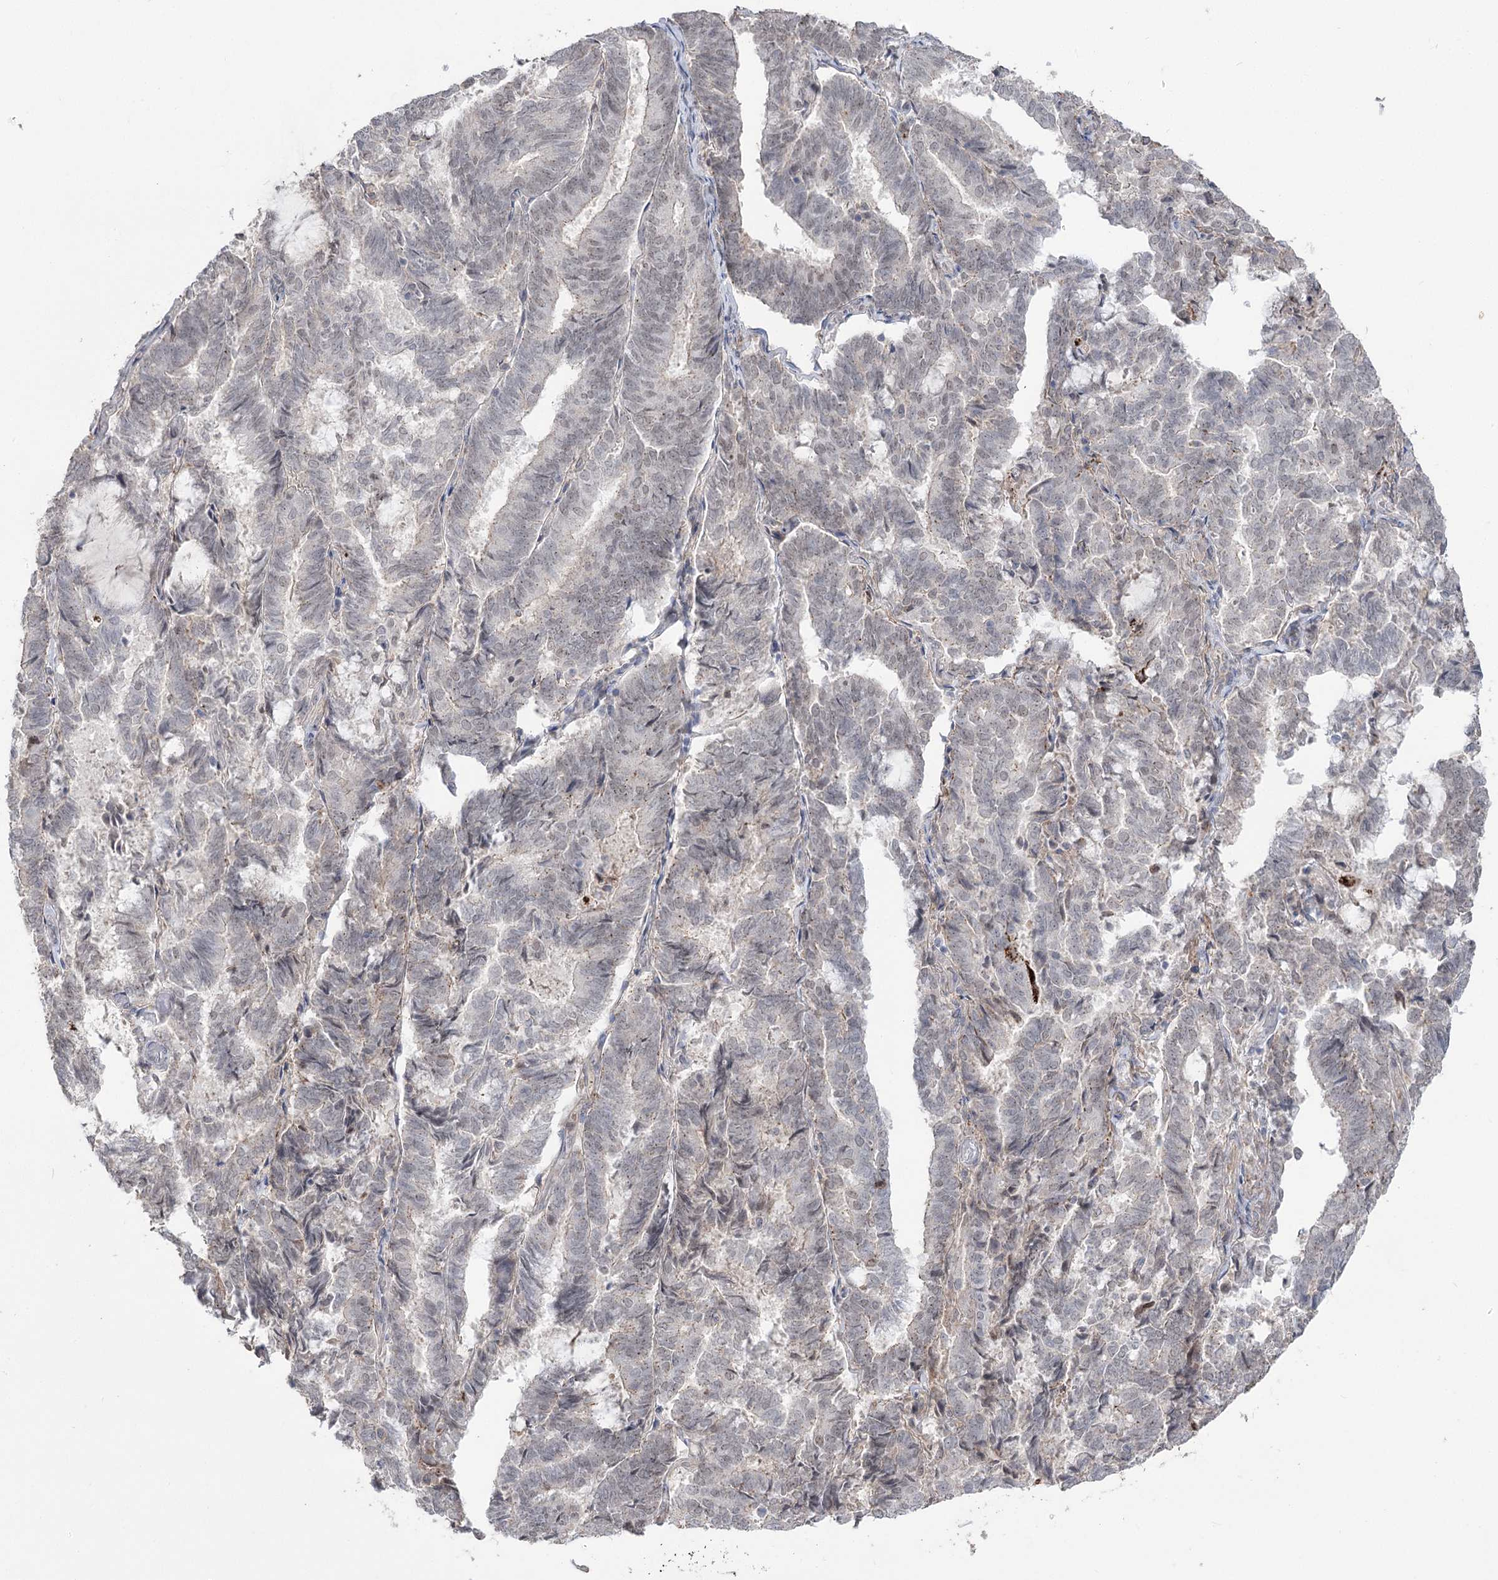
{"staining": {"intensity": "negative", "quantity": "none", "location": "none"}, "tissue": "endometrial cancer", "cell_type": "Tumor cells", "image_type": "cancer", "snomed": [{"axis": "morphology", "description": "Adenocarcinoma, NOS"}, {"axis": "topography", "description": "Endometrium"}], "caption": "Tumor cells are negative for brown protein staining in endometrial cancer (adenocarcinoma).", "gene": "ZSCAN23", "patient": {"sex": "female", "age": 80}}